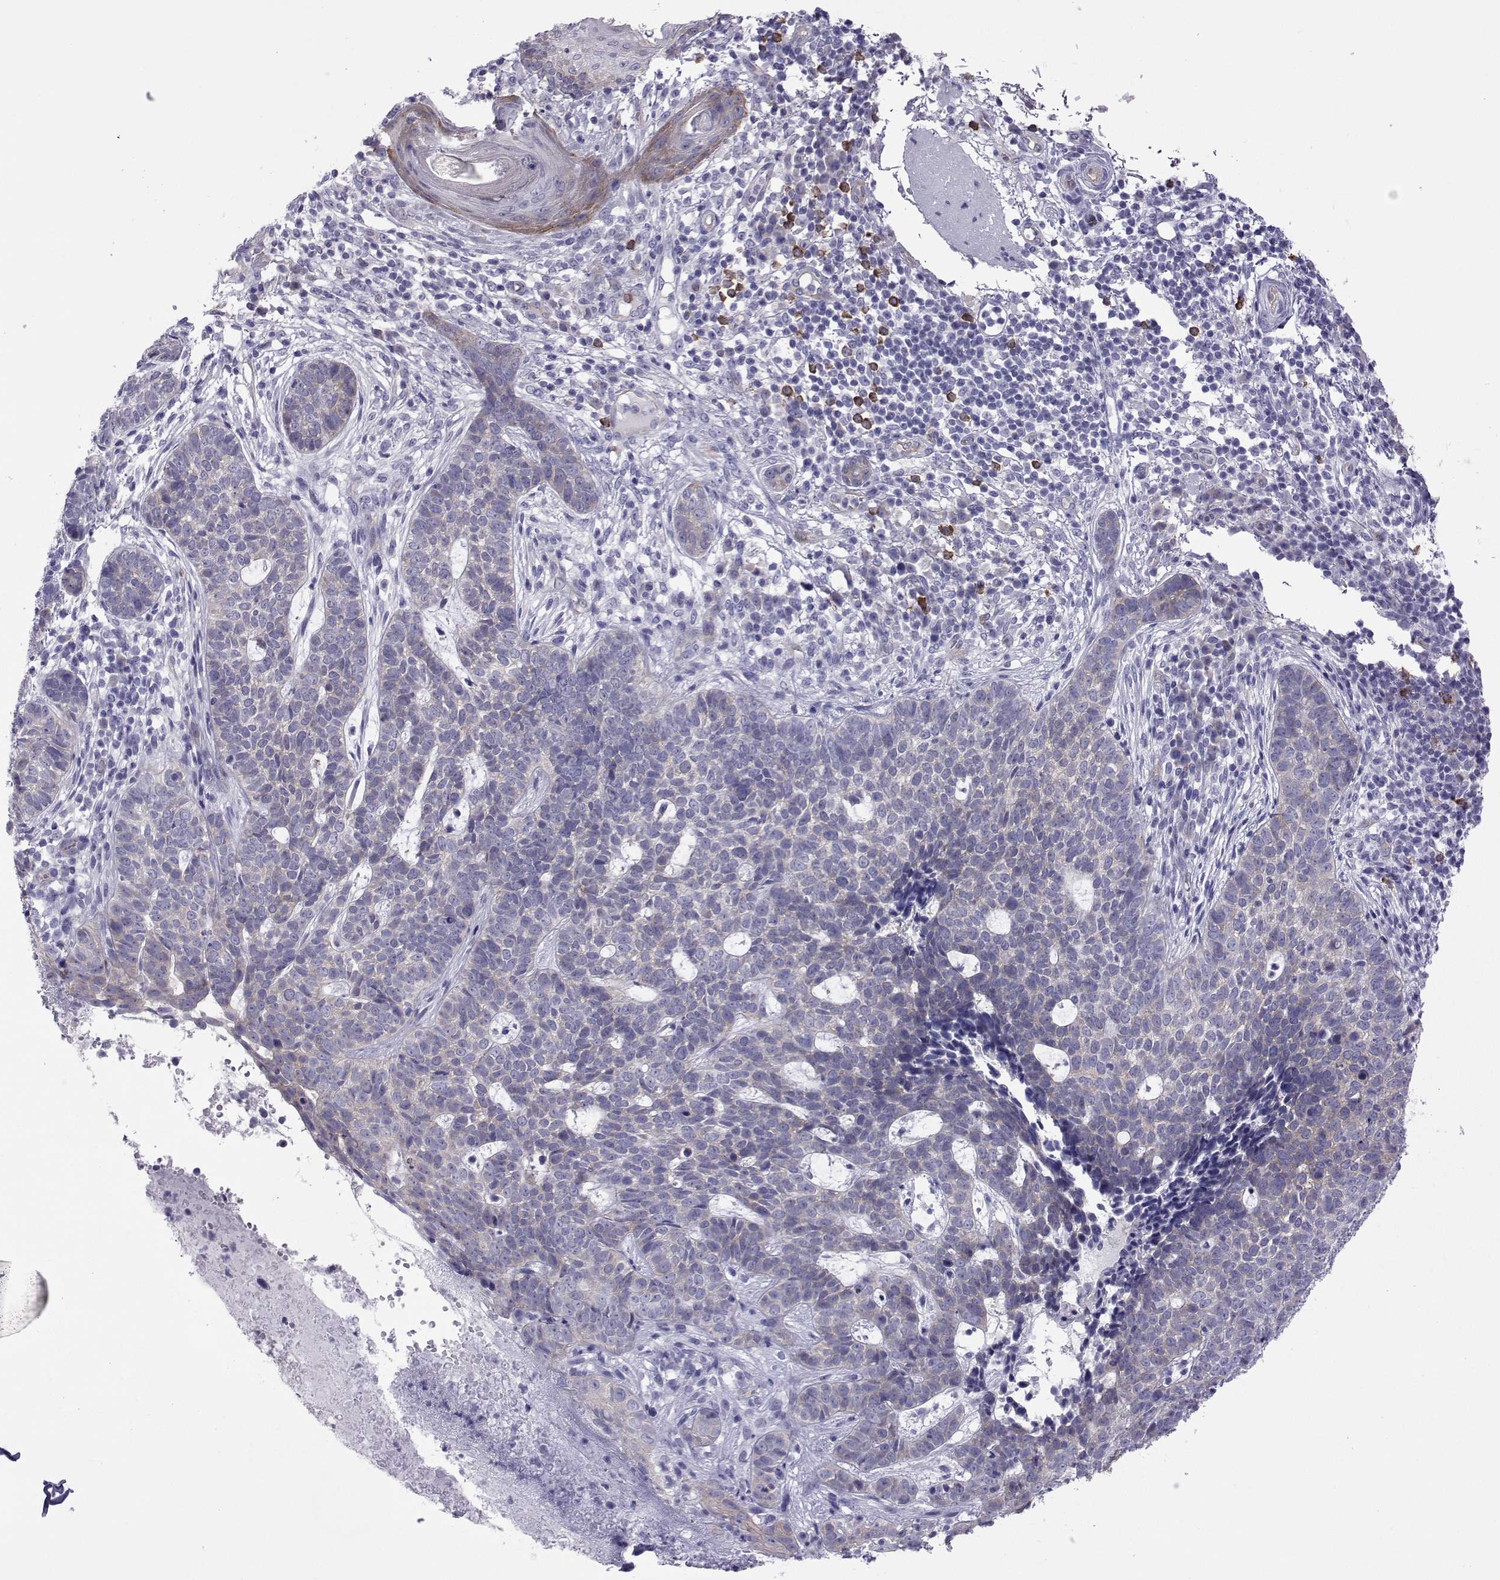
{"staining": {"intensity": "negative", "quantity": "none", "location": "none"}, "tissue": "skin cancer", "cell_type": "Tumor cells", "image_type": "cancer", "snomed": [{"axis": "morphology", "description": "Basal cell carcinoma"}, {"axis": "topography", "description": "Skin"}], "caption": "The image exhibits no staining of tumor cells in skin cancer (basal cell carcinoma). (DAB IHC visualized using brightfield microscopy, high magnification).", "gene": "COL22A1", "patient": {"sex": "female", "age": 69}}